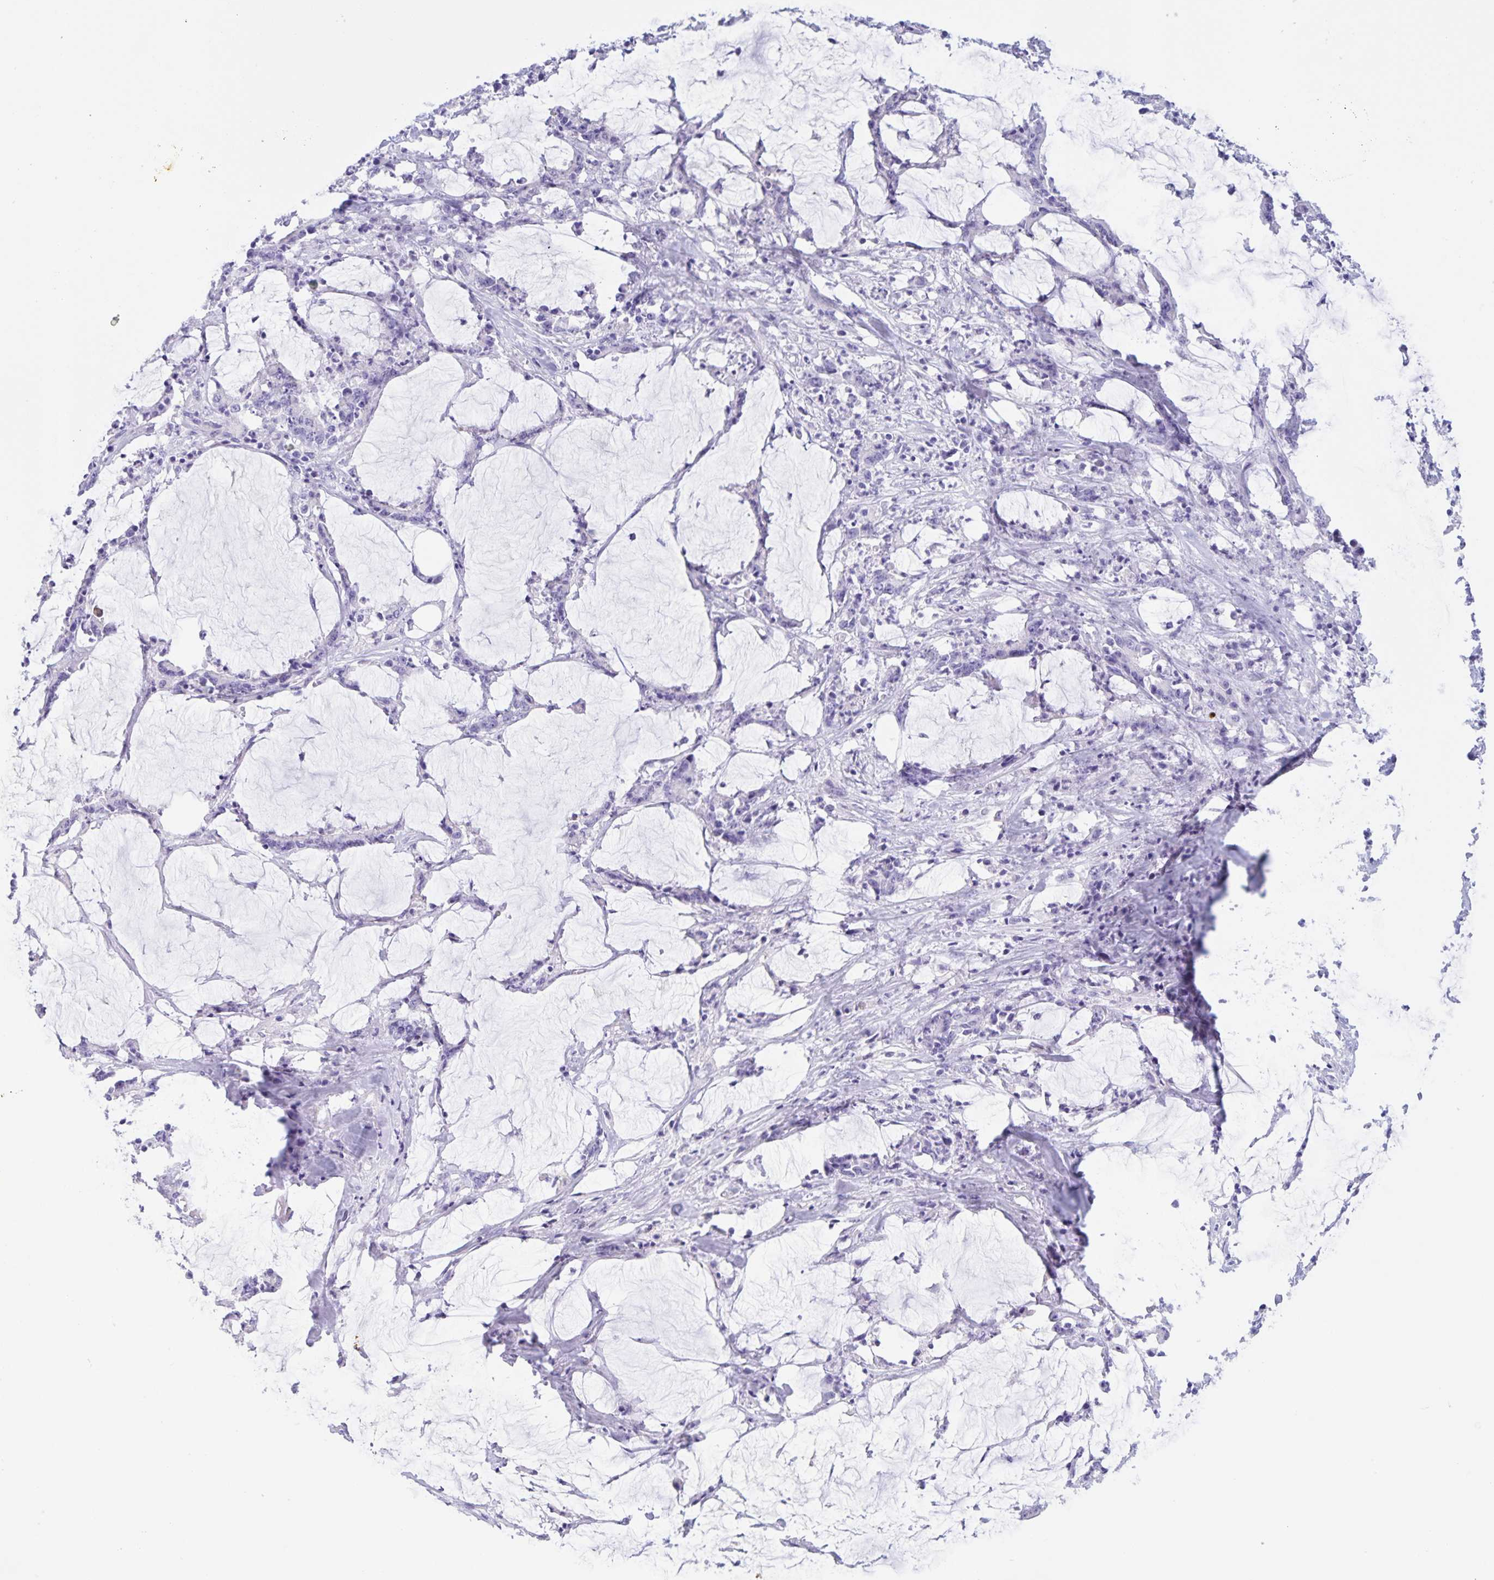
{"staining": {"intensity": "negative", "quantity": "none", "location": "none"}, "tissue": "stomach cancer", "cell_type": "Tumor cells", "image_type": "cancer", "snomed": [{"axis": "morphology", "description": "Adenocarcinoma, NOS"}, {"axis": "topography", "description": "Stomach, upper"}], "caption": "Immunohistochemistry image of neoplastic tissue: human stomach cancer stained with DAB (3,3'-diaminobenzidine) demonstrates no significant protein positivity in tumor cells.", "gene": "TGIF2LX", "patient": {"sex": "male", "age": 68}}